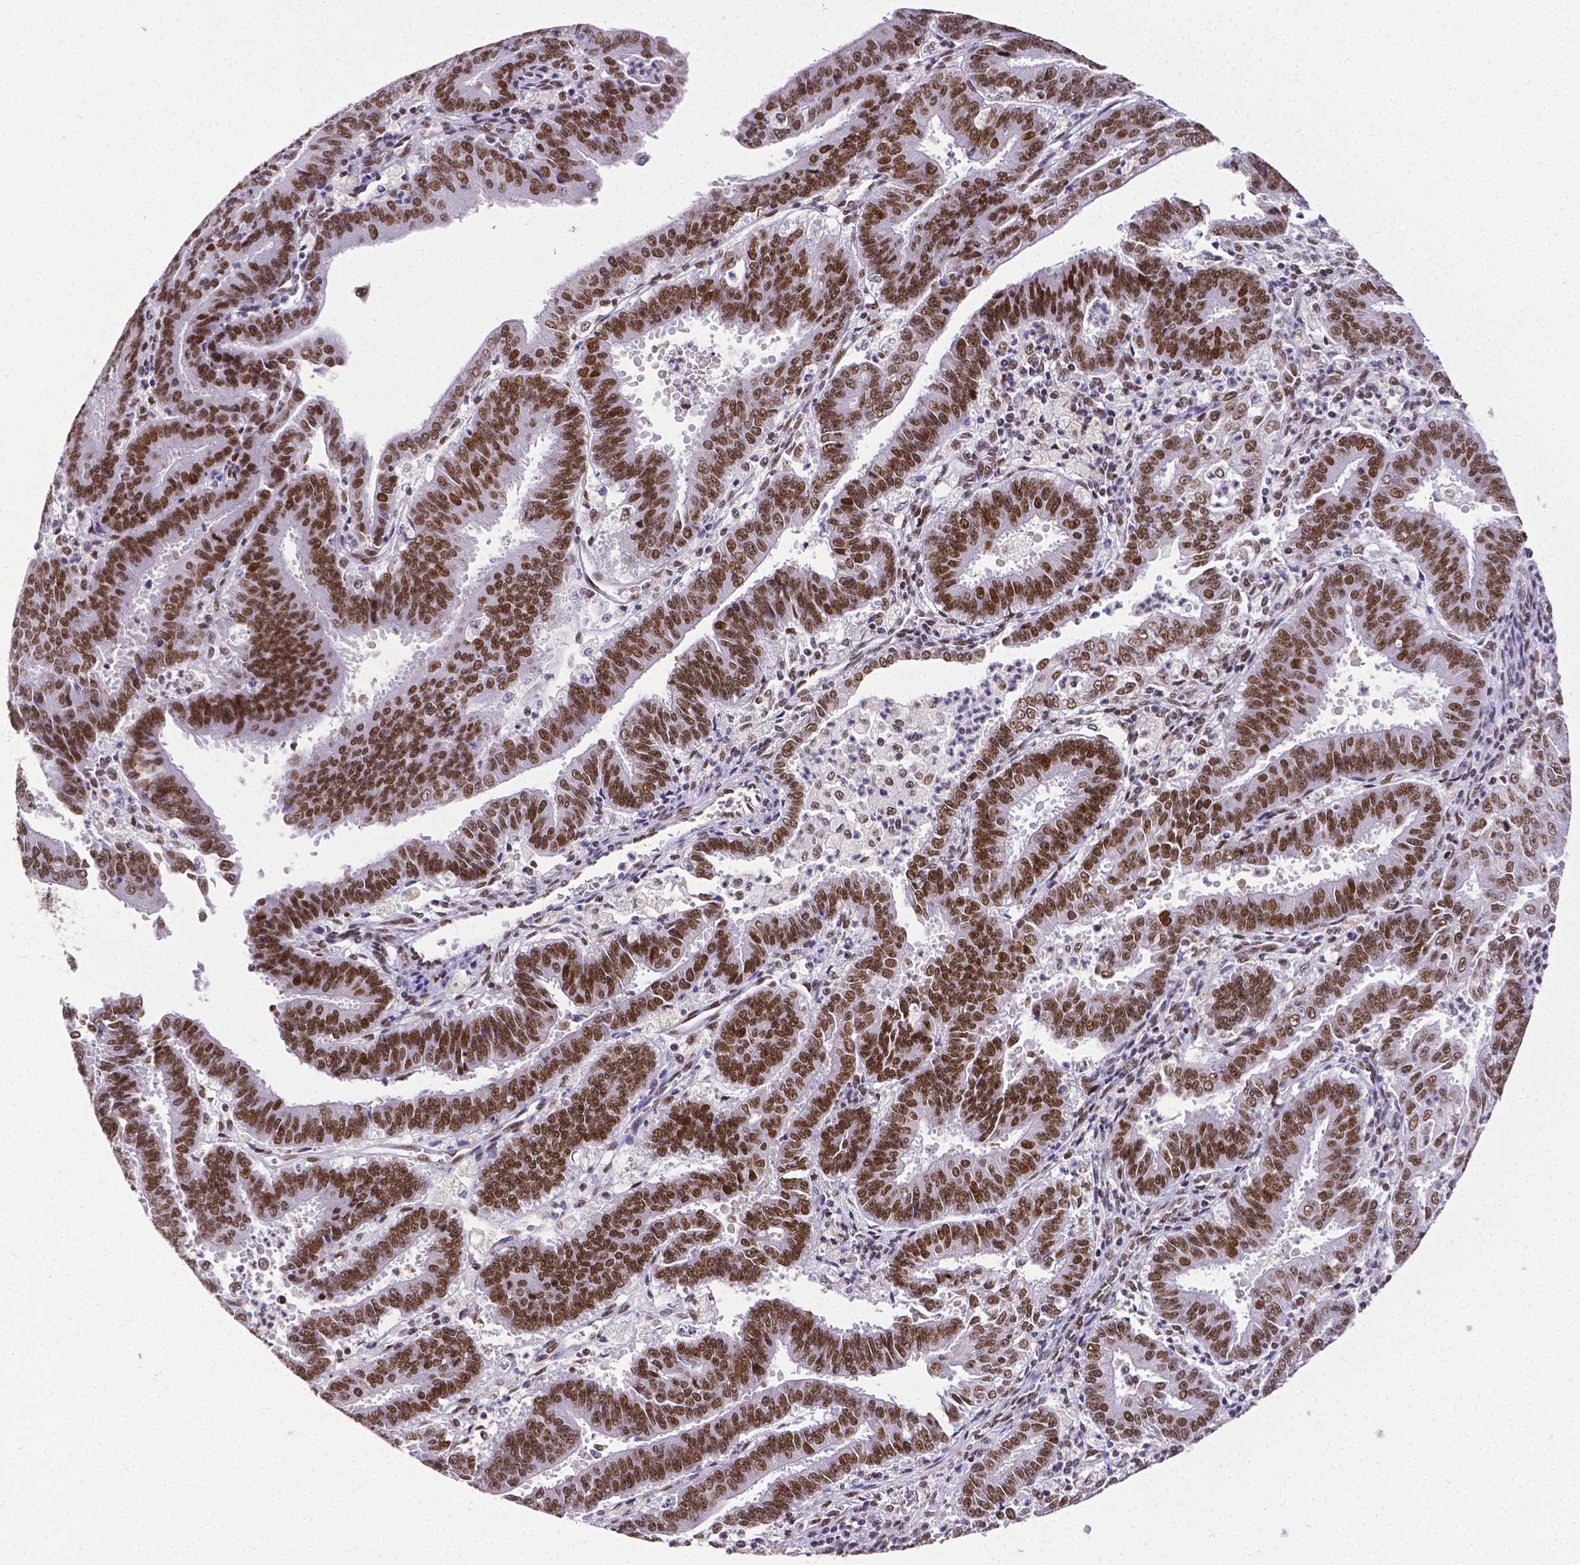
{"staining": {"intensity": "strong", "quantity": ">75%", "location": "nuclear"}, "tissue": "endometrial cancer", "cell_type": "Tumor cells", "image_type": "cancer", "snomed": [{"axis": "morphology", "description": "Adenocarcinoma, NOS"}, {"axis": "topography", "description": "Endometrium"}], "caption": "Tumor cells show strong nuclear positivity in about >75% of cells in endometrial cancer (adenocarcinoma).", "gene": "REST", "patient": {"sex": "female", "age": 73}}